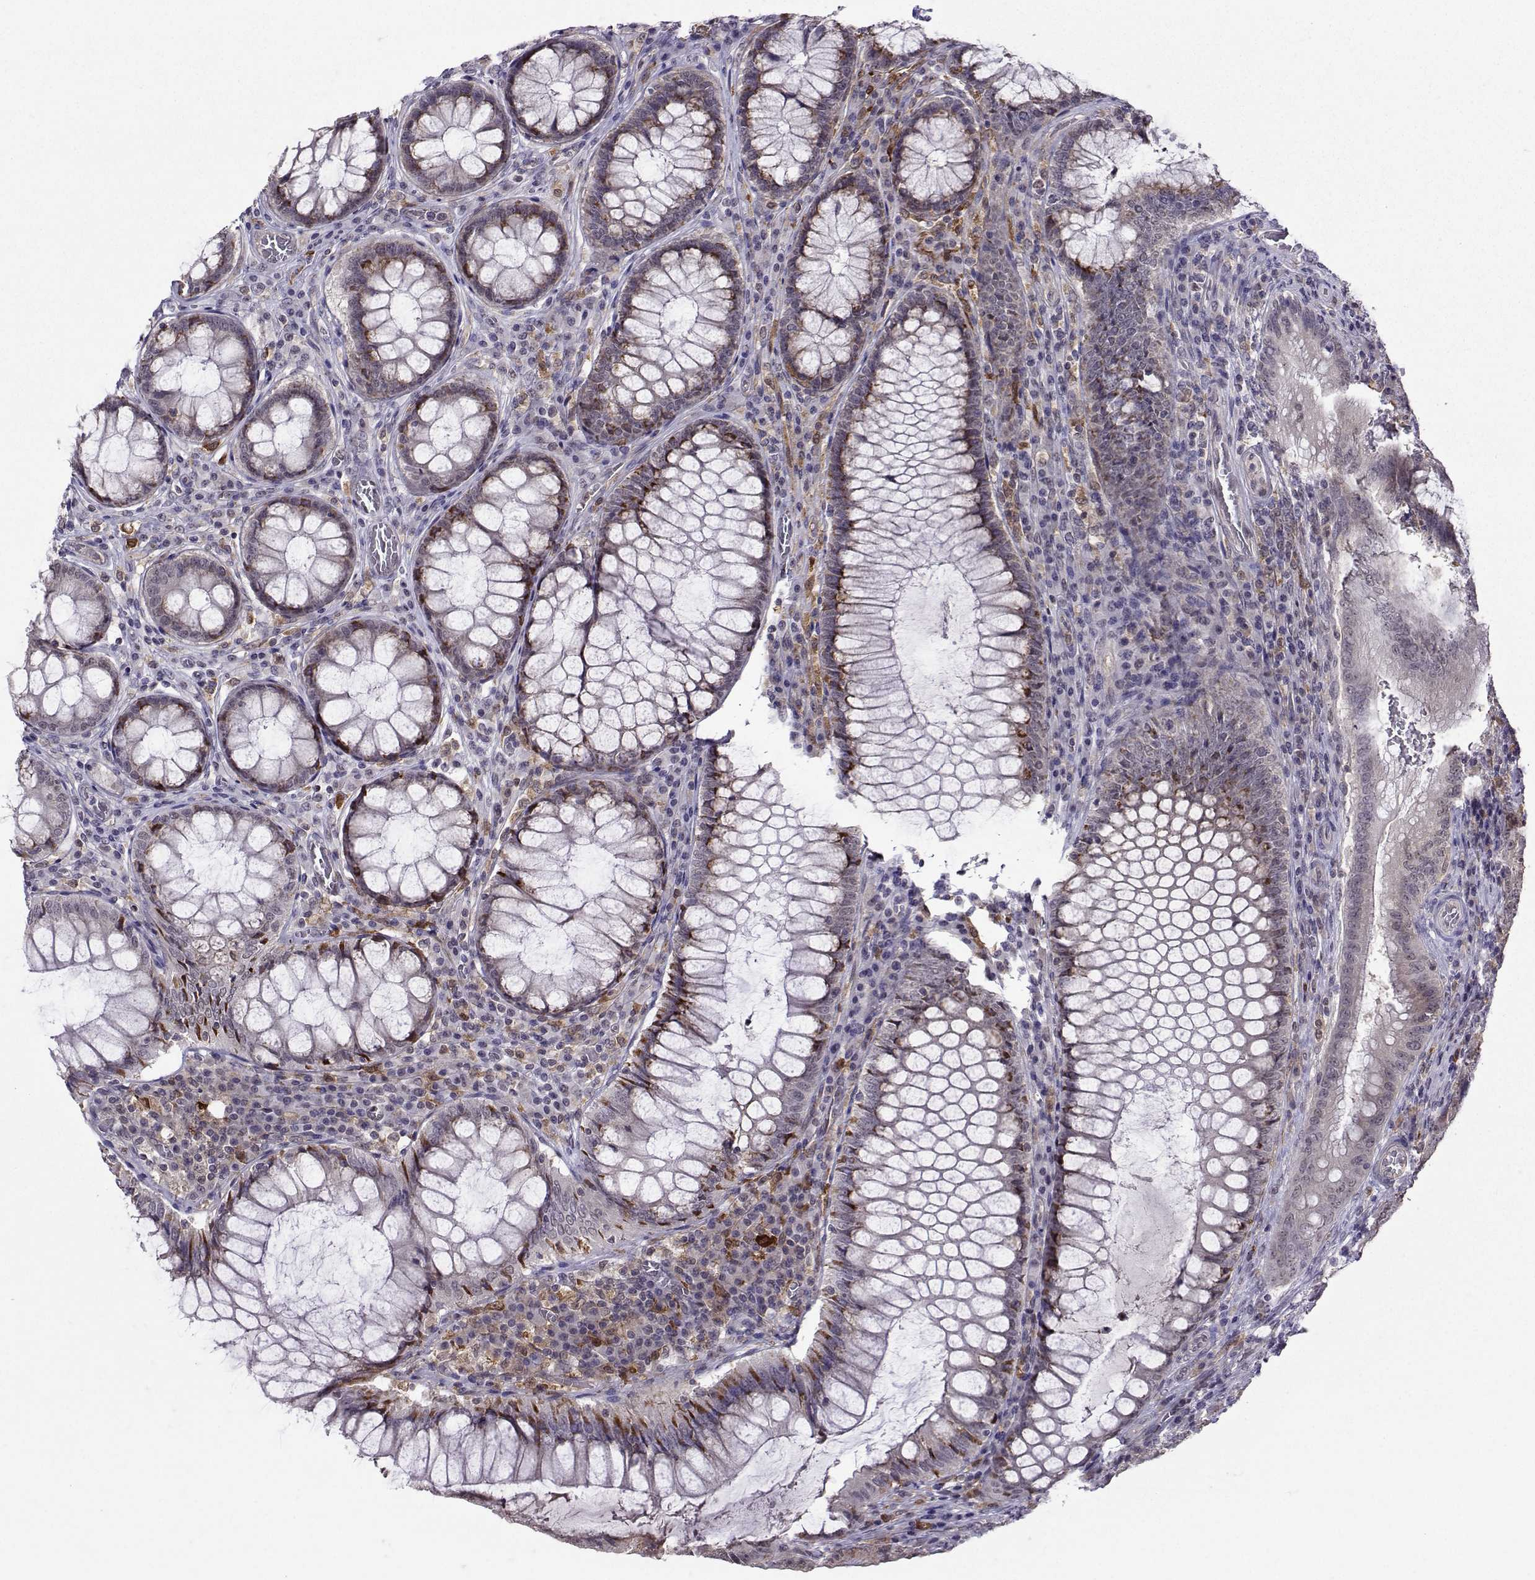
{"staining": {"intensity": "strong", "quantity": "25%-75%", "location": "cytoplasmic/membranous"}, "tissue": "colorectal cancer", "cell_type": "Tumor cells", "image_type": "cancer", "snomed": [{"axis": "morphology", "description": "Adenocarcinoma, NOS"}, {"axis": "topography", "description": "Colon"}], "caption": "High-power microscopy captured an IHC histopathology image of colorectal cancer (adenocarcinoma), revealing strong cytoplasmic/membranous positivity in approximately 25%-75% of tumor cells.", "gene": "DDX20", "patient": {"sex": "female", "age": 86}}